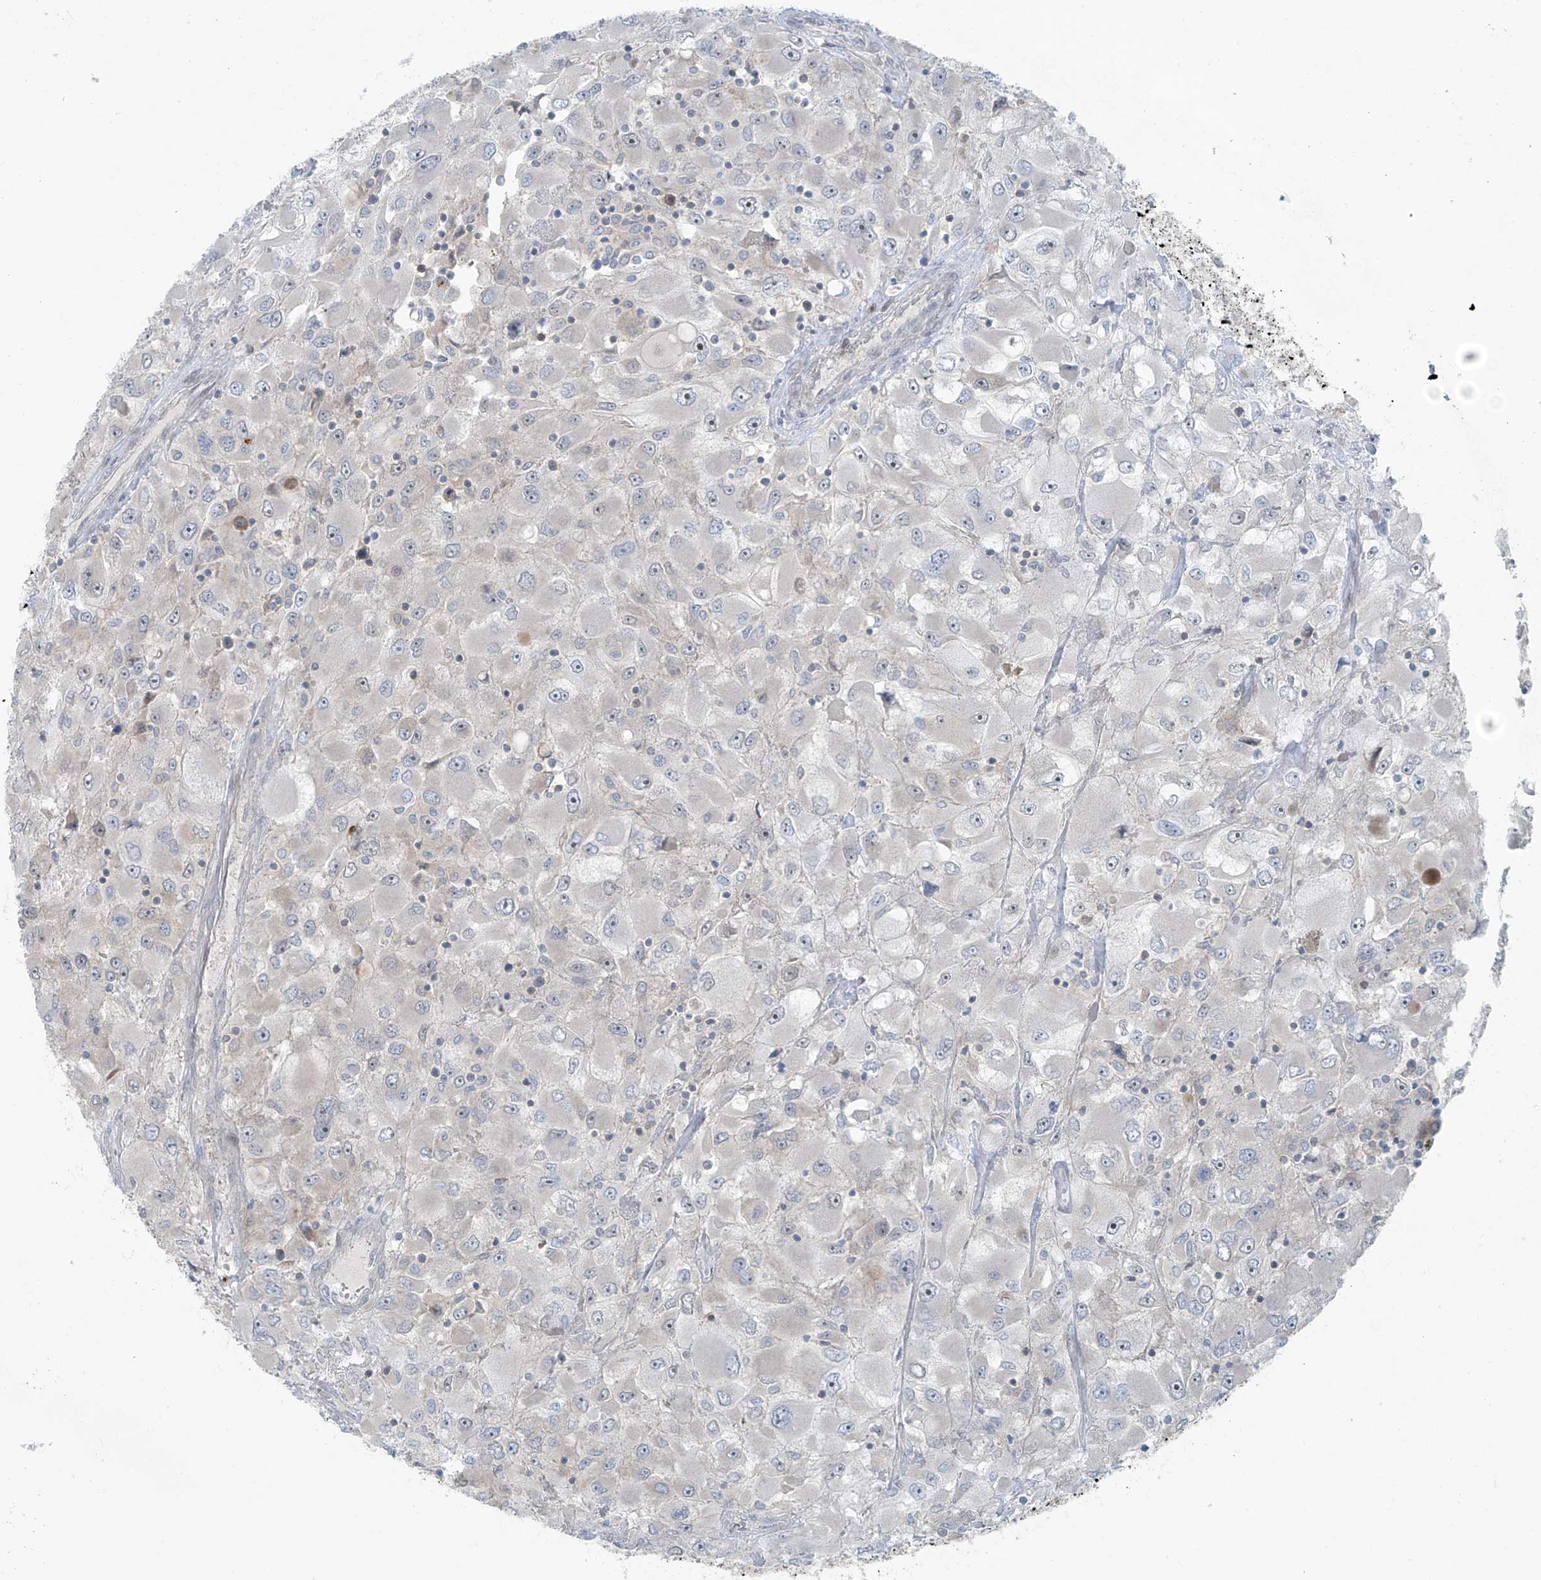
{"staining": {"intensity": "negative", "quantity": "none", "location": "none"}, "tissue": "renal cancer", "cell_type": "Tumor cells", "image_type": "cancer", "snomed": [{"axis": "morphology", "description": "Adenocarcinoma, NOS"}, {"axis": "topography", "description": "Kidney"}], "caption": "A high-resolution histopathology image shows immunohistochemistry (IHC) staining of renal adenocarcinoma, which exhibits no significant expression in tumor cells.", "gene": "PPAT", "patient": {"sex": "female", "age": 52}}